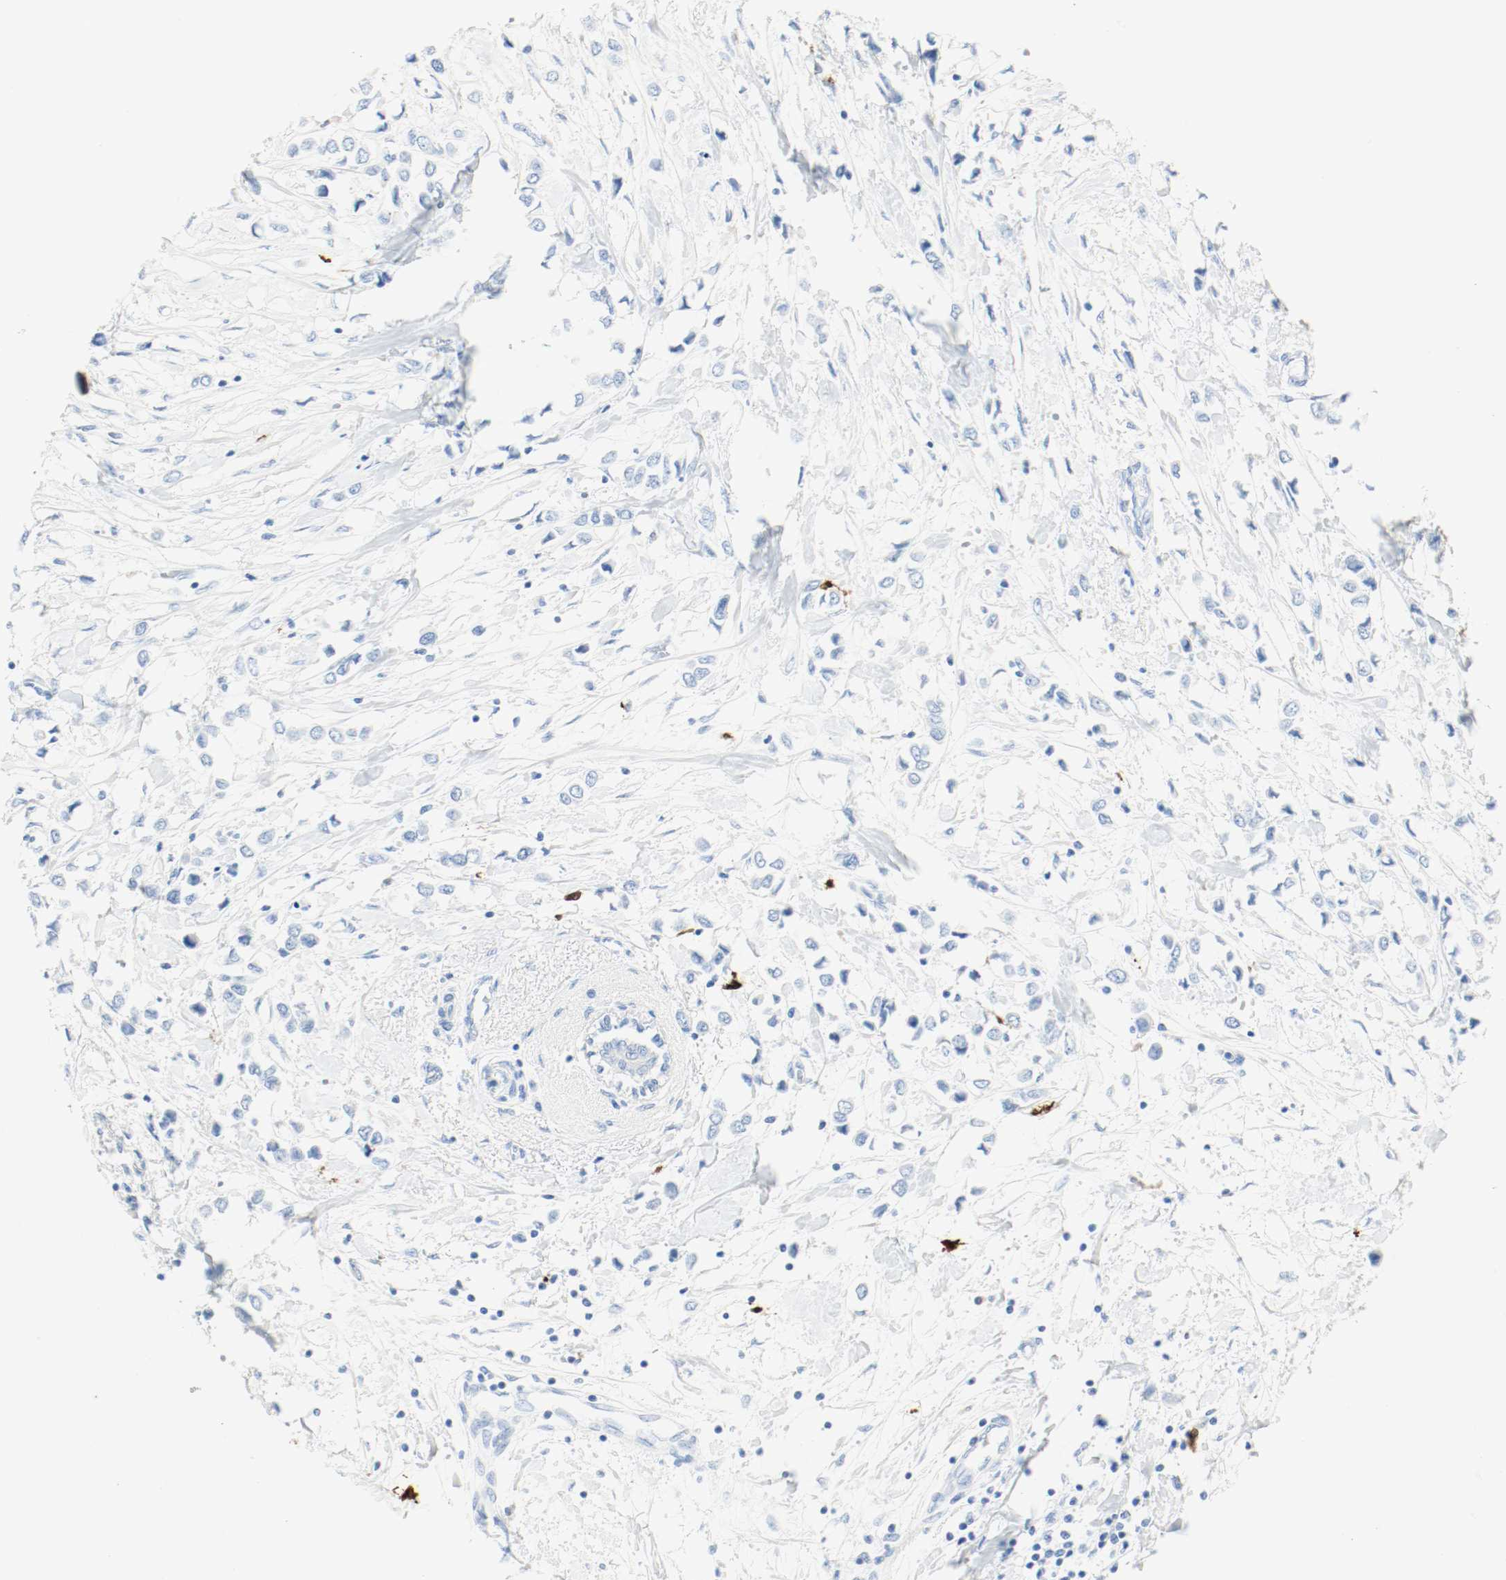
{"staining": {"intensity": "negative", "quantity": "none", "location": "none"}, "tissue": "breast cancer", "cell_type": "Tumor cells", "image_type": "cancer", "snomed": [{"axis": "morphology", "description": "Lobular carcinoma"}, {"axis": "topography", "description": "Breast"}], "caption": "The immunohistochemistry (IHC) histopathology image has no significant staining in tumor cells of breast lobular carcinoma tissue.", "gene": "S100A9", "patient": {"sex": "female", "age": 51}}